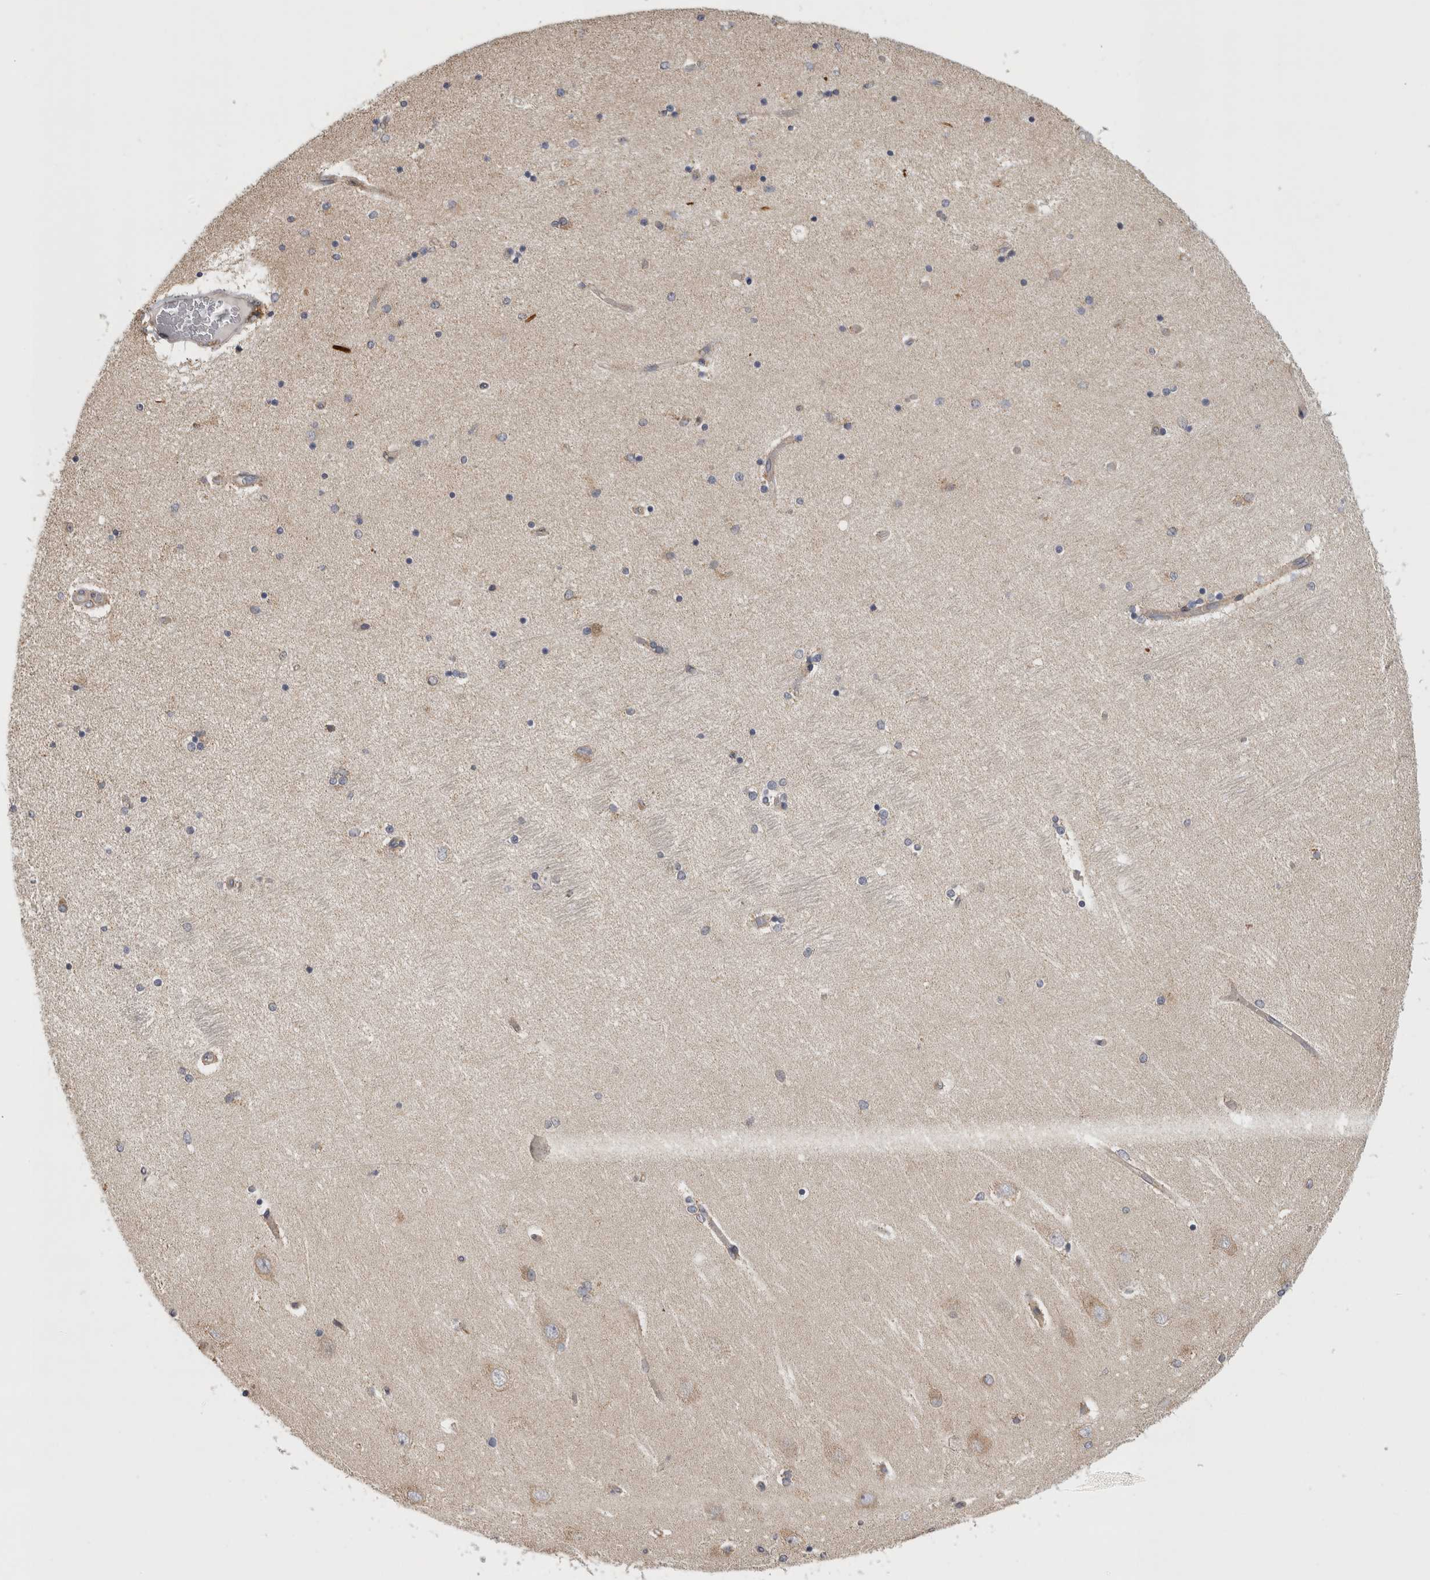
{"staining": {"intensity": "moderate", "quantity": "<25%", "location": "cytoplasmic/membranous"}, "tissue": "hippocampus", "cell_type": "Glial cells", "image_type": "normal", "snomed": [{"axis": "morphology", "description": "Normal tissue, NOS"}, {"axis": "topography", "description": "Hippocampus"}], "caption": "Immunohistochemistry (IHC) (DAB (3,3'-diaminobenzidine)) staining of normal human hippocampus exhibits moderate cytoplasmic/membranous protein positivity in about <25% of glial cells. The staining was performed using DAB to visualize the protein expression in brown, while the nuclei were stained in blue with hematoxylin (Magnification: 20x).", "gene": "GRIK2", "patient": {"sex": "female", "age": 54}}